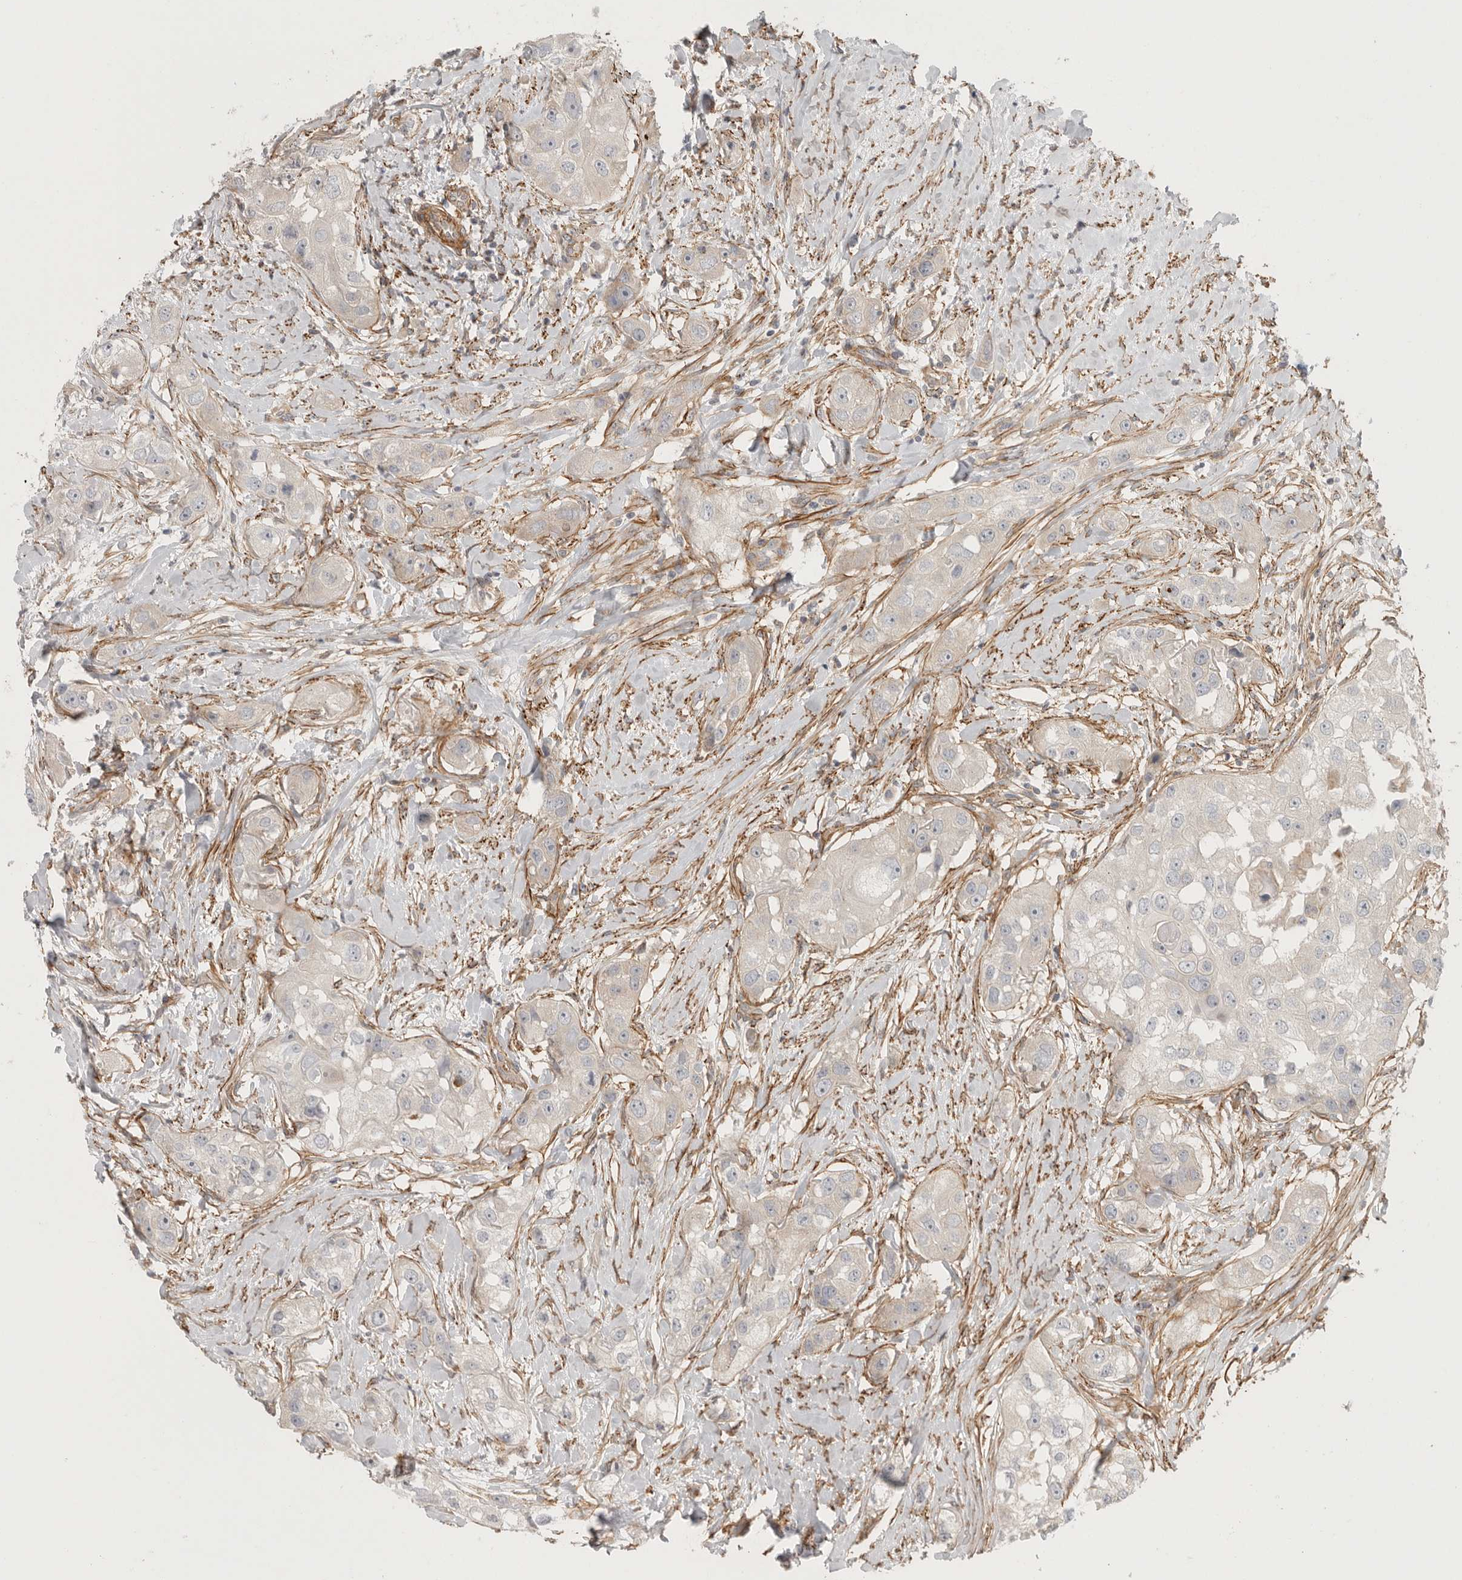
{"staining": {"intensity": "negative", "quantity": "none", "location": "none"}, "tissue": "head and neck cancer", "cell_type": "Tumor cells", "image_type": "cancer", "snomed": [{"axis": "morphology", "description": "Normal tissue, NOS"}, {"axis": "morphology", "description": "Squamous cell carcinoma, NOS"}, {"axis": "topography", "description": "Skeletal muscle"}, {"axis": "topography", "description": "Head-Neck"}], "caption": "A photomicrograph of squamous cell carcinoma (head and neck) stained for a protein shows no brown staining in tumor cells.", "gene": "LONRF1", "patient": {"sex": "male", "age": 51}}